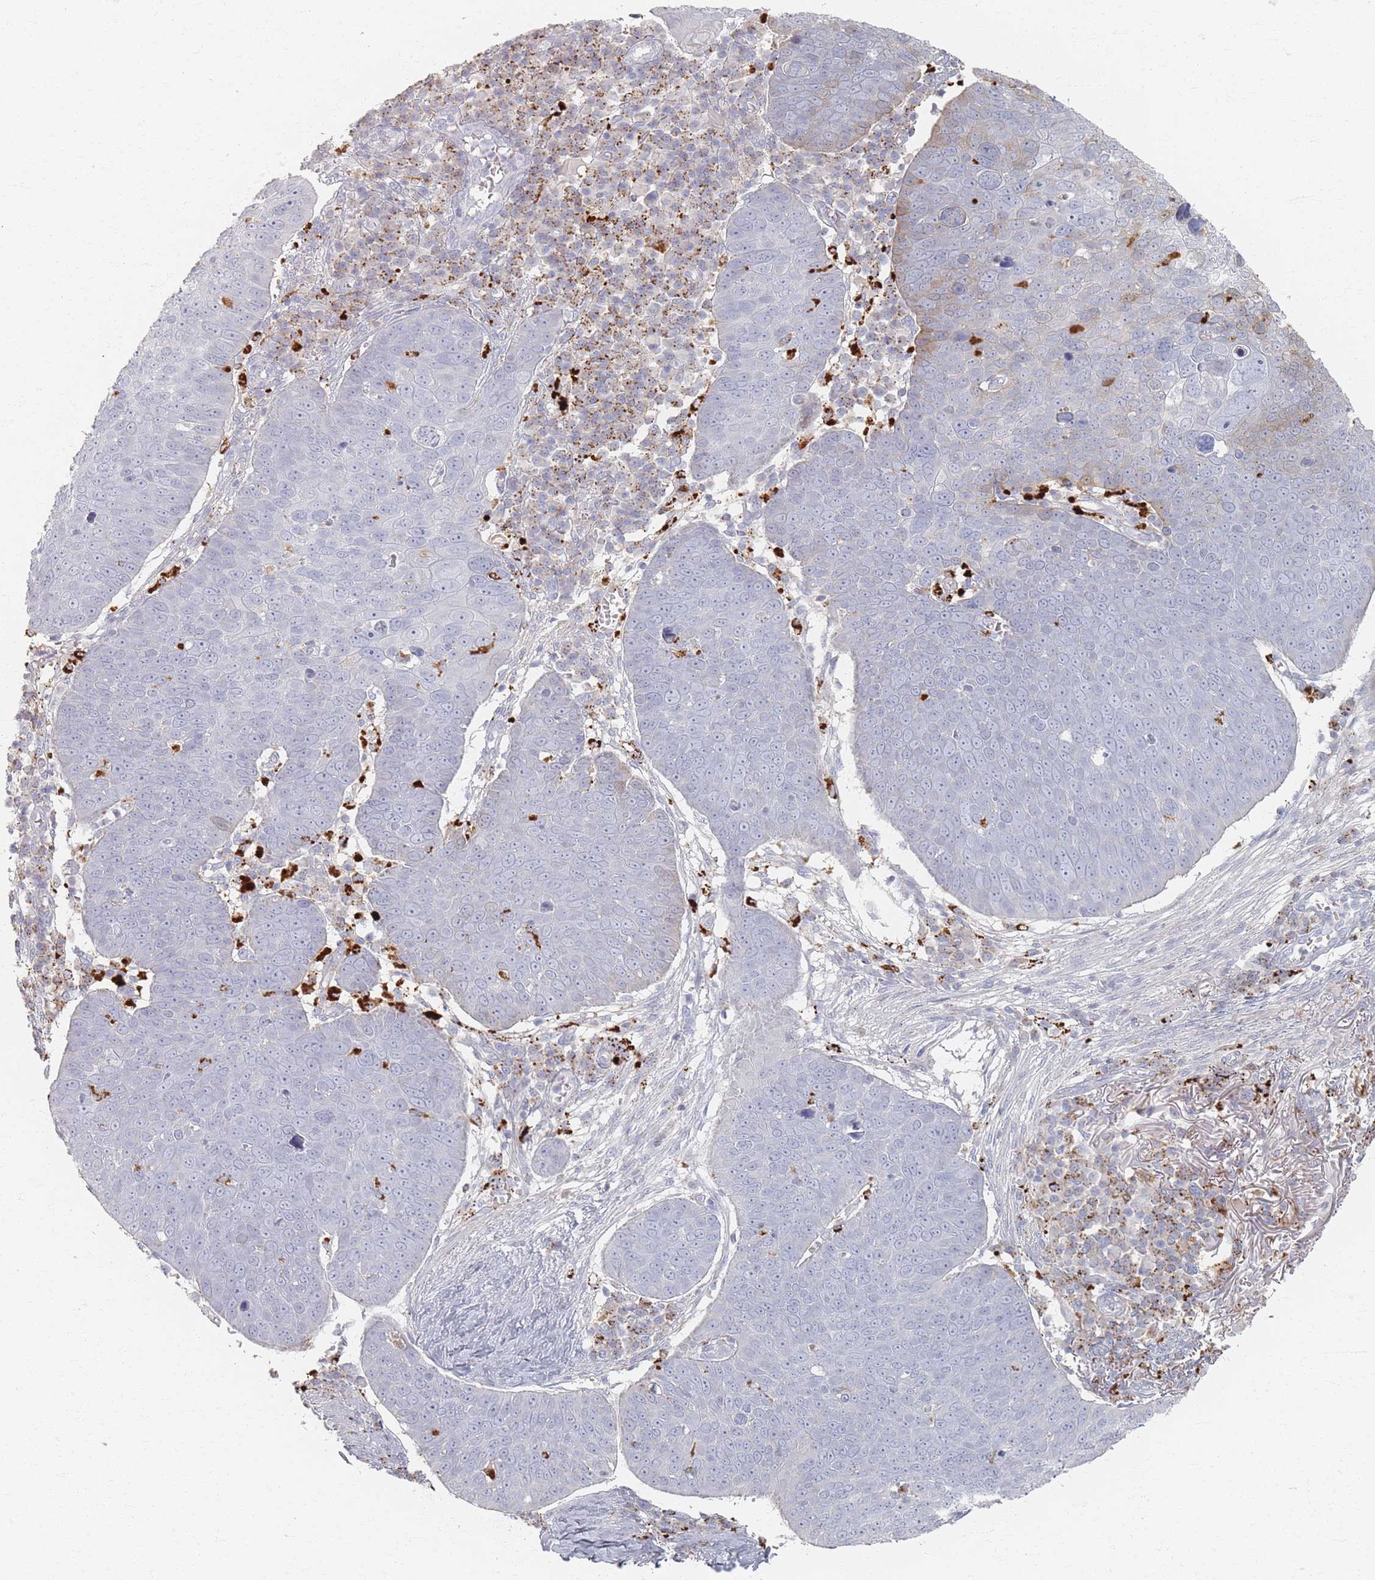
{"staining": {"intensity": "moderate", "quantity": "<25%", "location": "cytoplasmic/membranous"}, "tissue": "skin cancer", "cell_type": "Tumor cells", "image_type": "cancer", "snomed": [{"axis": "morphology", "description": "Squamous cell carcinoma, NOS"}, {"axis": "topography", "description": "Skin"}], "caption": "Protein staining displays moderate cytoplasmic/membranous staining in about <25% of tumor cells in skin squamous cell carcinoma.", "gene": "SLC2A11", "patient": {"sex": "male", "age": 71}}